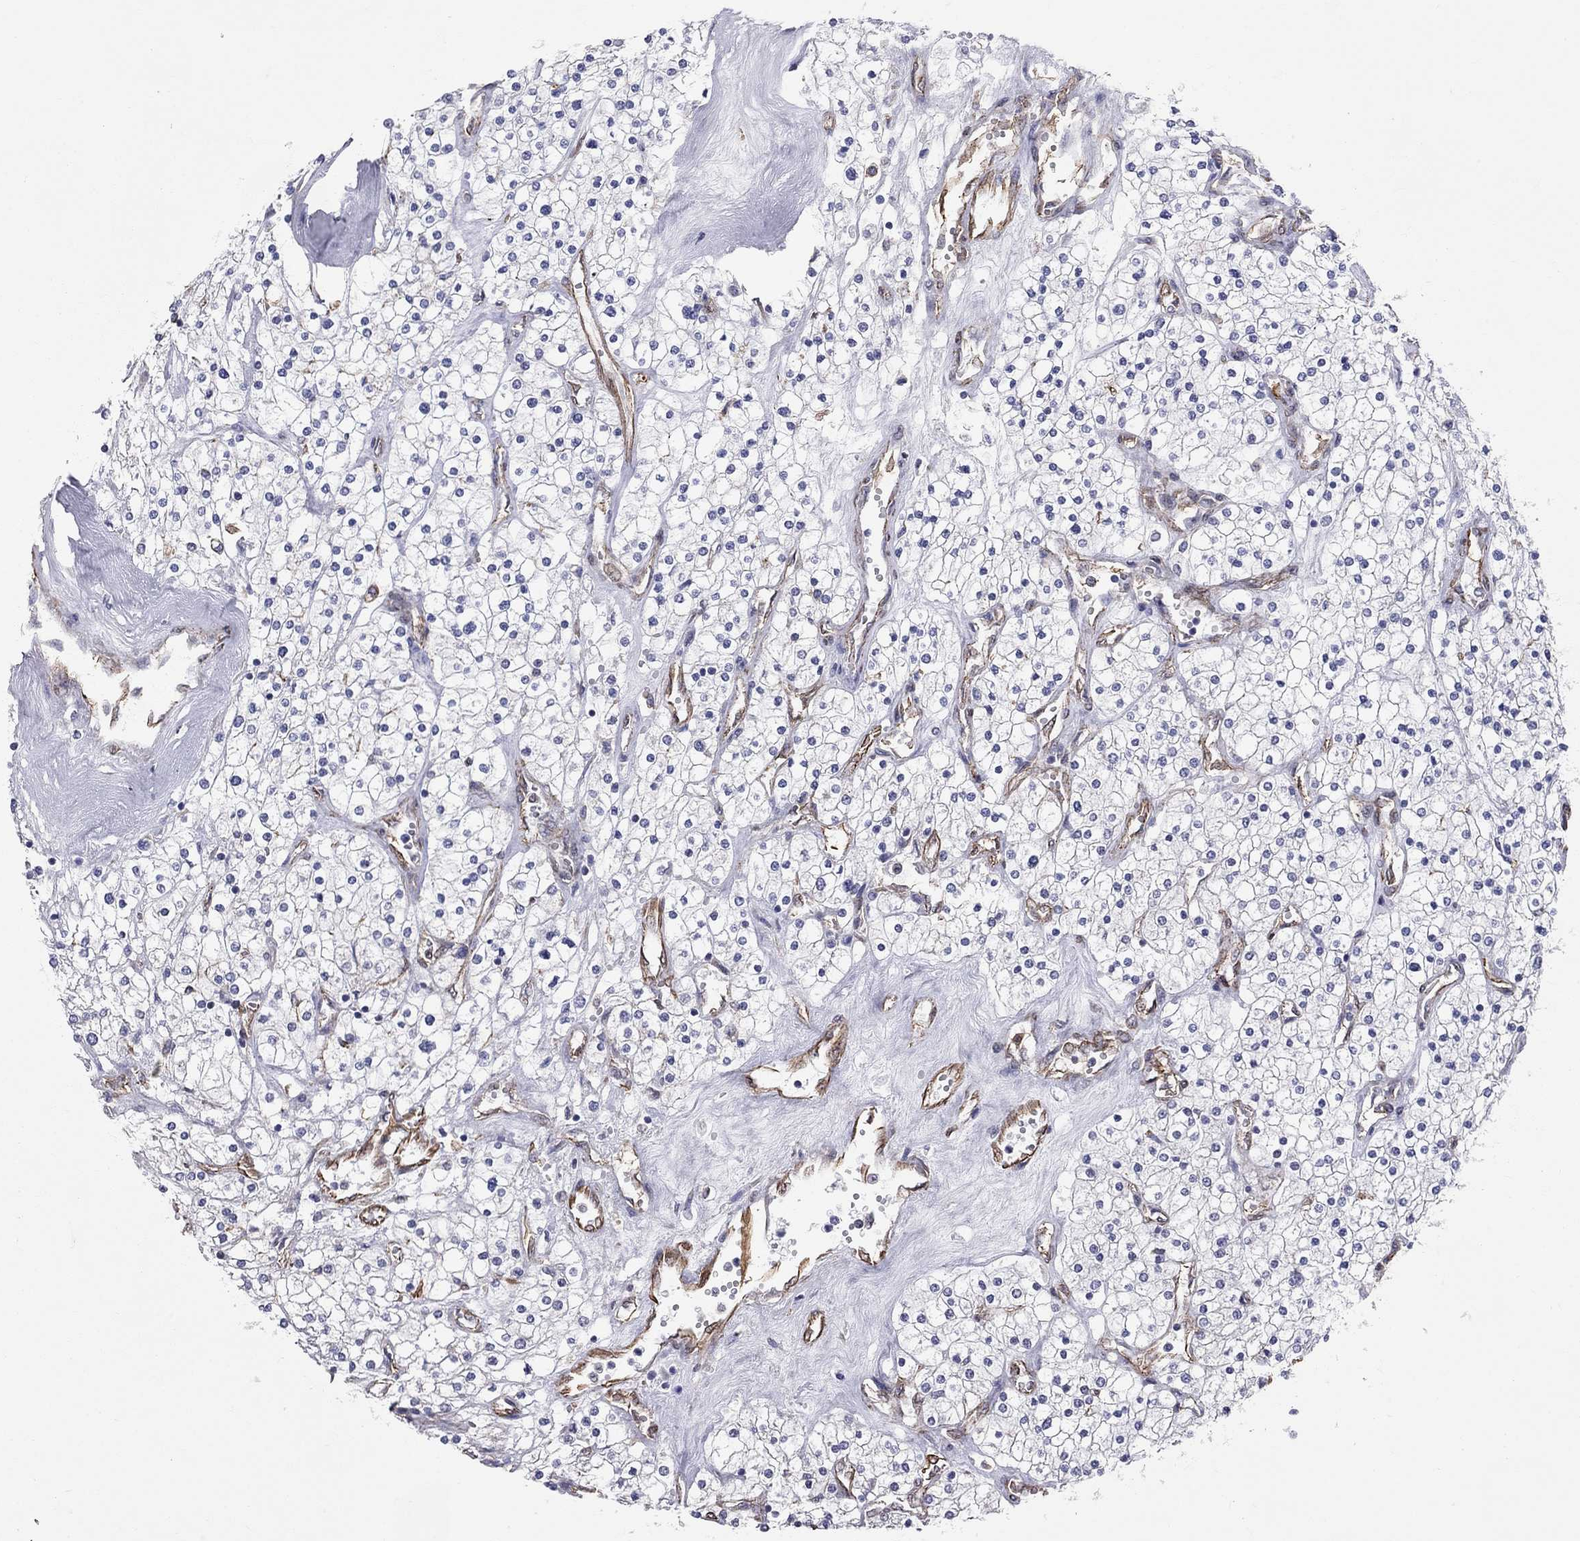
{"staining": {"intensity": "negative", "quantity": "none", "location": "none"}, "tissue": "renal cancer", "cell_type": "Tumor cells", "image_type": "cancer", "snomed": [{"axis": "morphology", "description": "Adenocarcinoma, NOS"}, {"axis": "topography", "description": "Kidney"}], "caption": "Tumor cells show no significant staining in adenocarcinoma (renal). (DAB IHC, high magnification).", "gene": "BICDL2", "patient": {"sex": "male", "age": 80}}